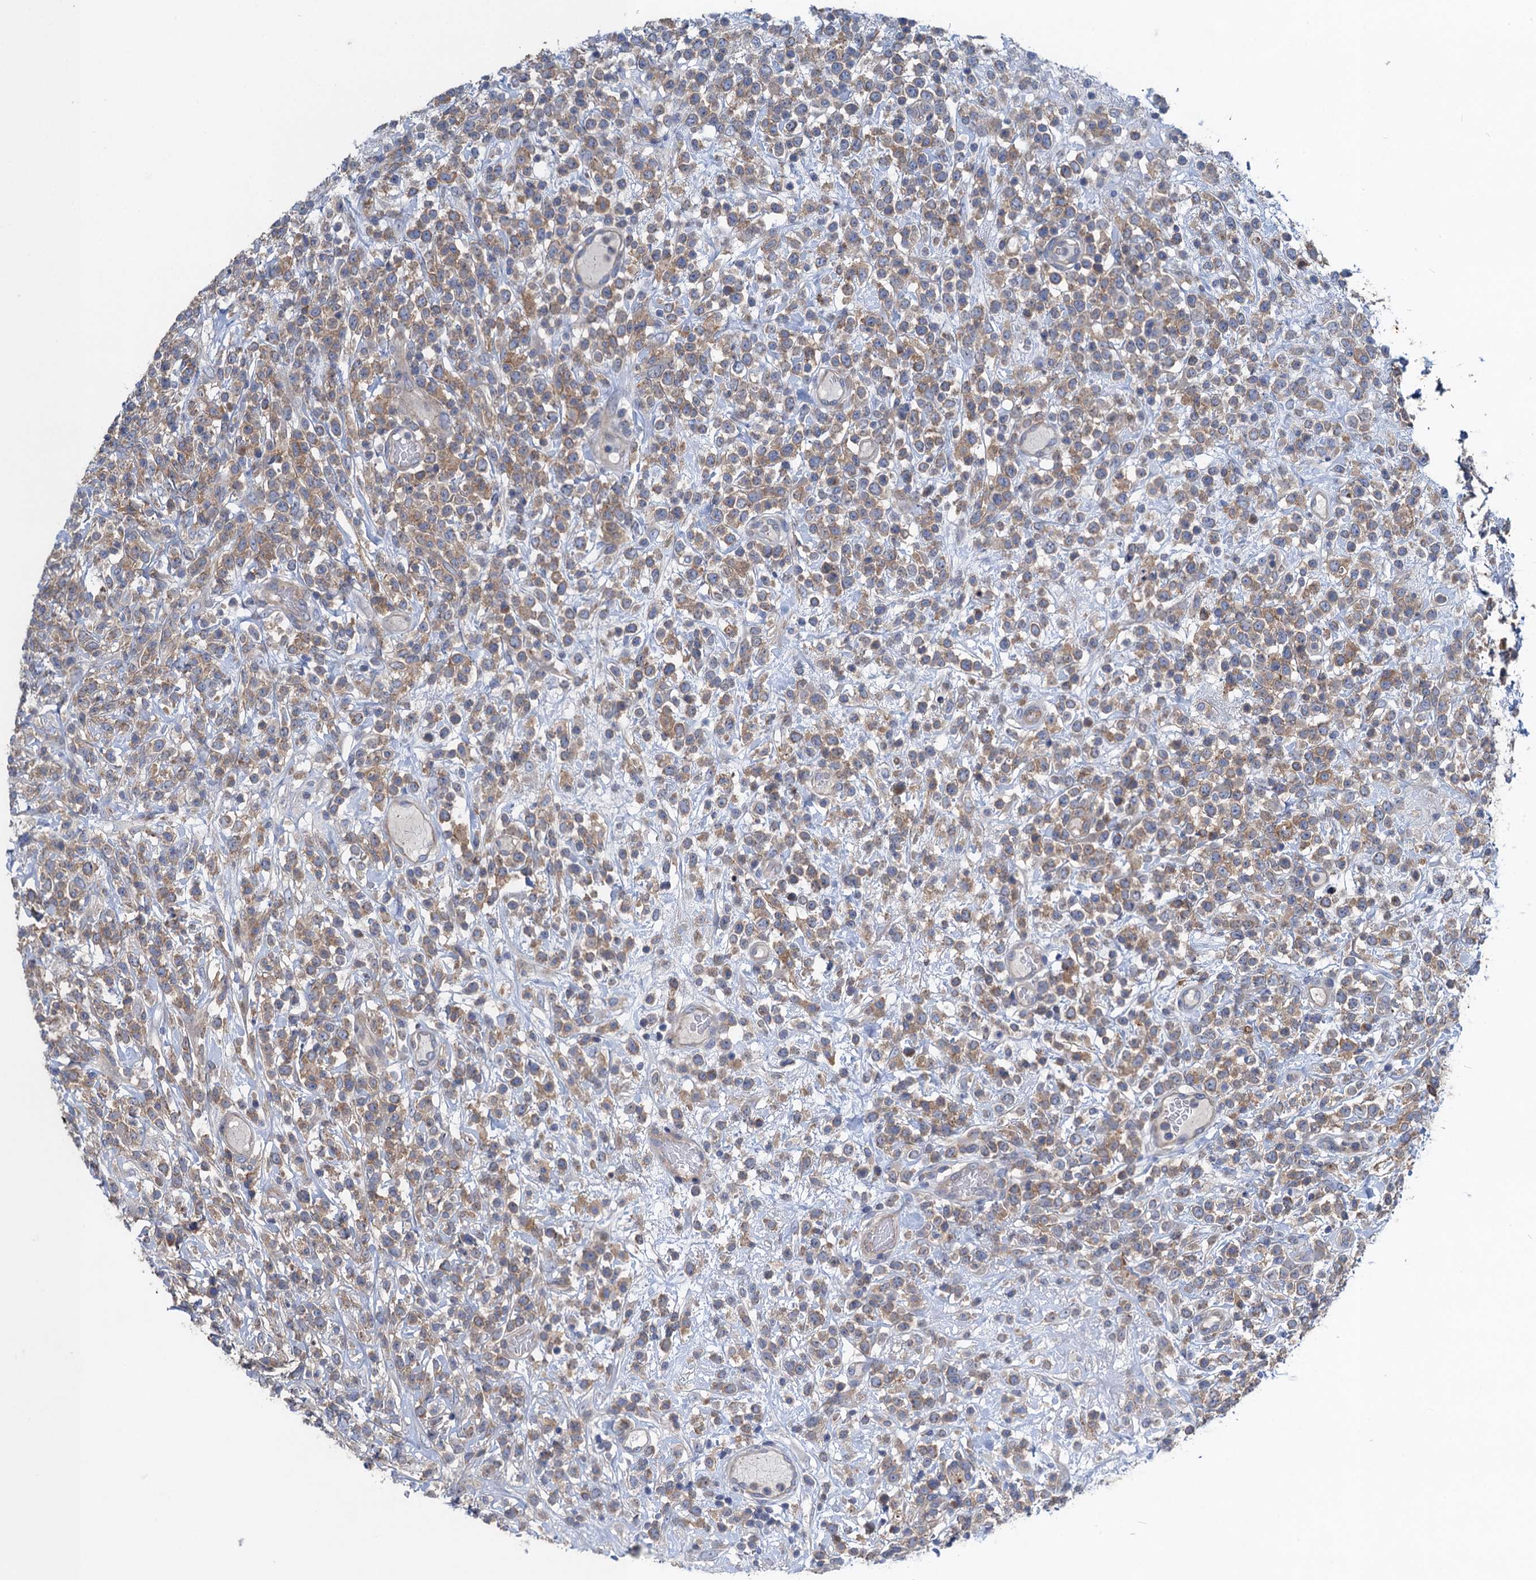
{"staining": {"intensity": "weak", "quantity": ">75%", "location": "cytoplasmic/membranous"}, "tissue": "lymphoma", "cell_type": "Tumor cells", "image_type": "cancer", "snomed": [{"axis": "morphology", "description": "Malignant lymphoma, non-Hodgkin's type, High grade"}, {"axis": "topography", "description": "Colon"}], "caption": "A brown stain labels weak cytoplasmic/membranous staining of a protein in human lymphoma tumor cells.", "gene": "SNAP29", "patient": {"sex": "female", "age": 53}}